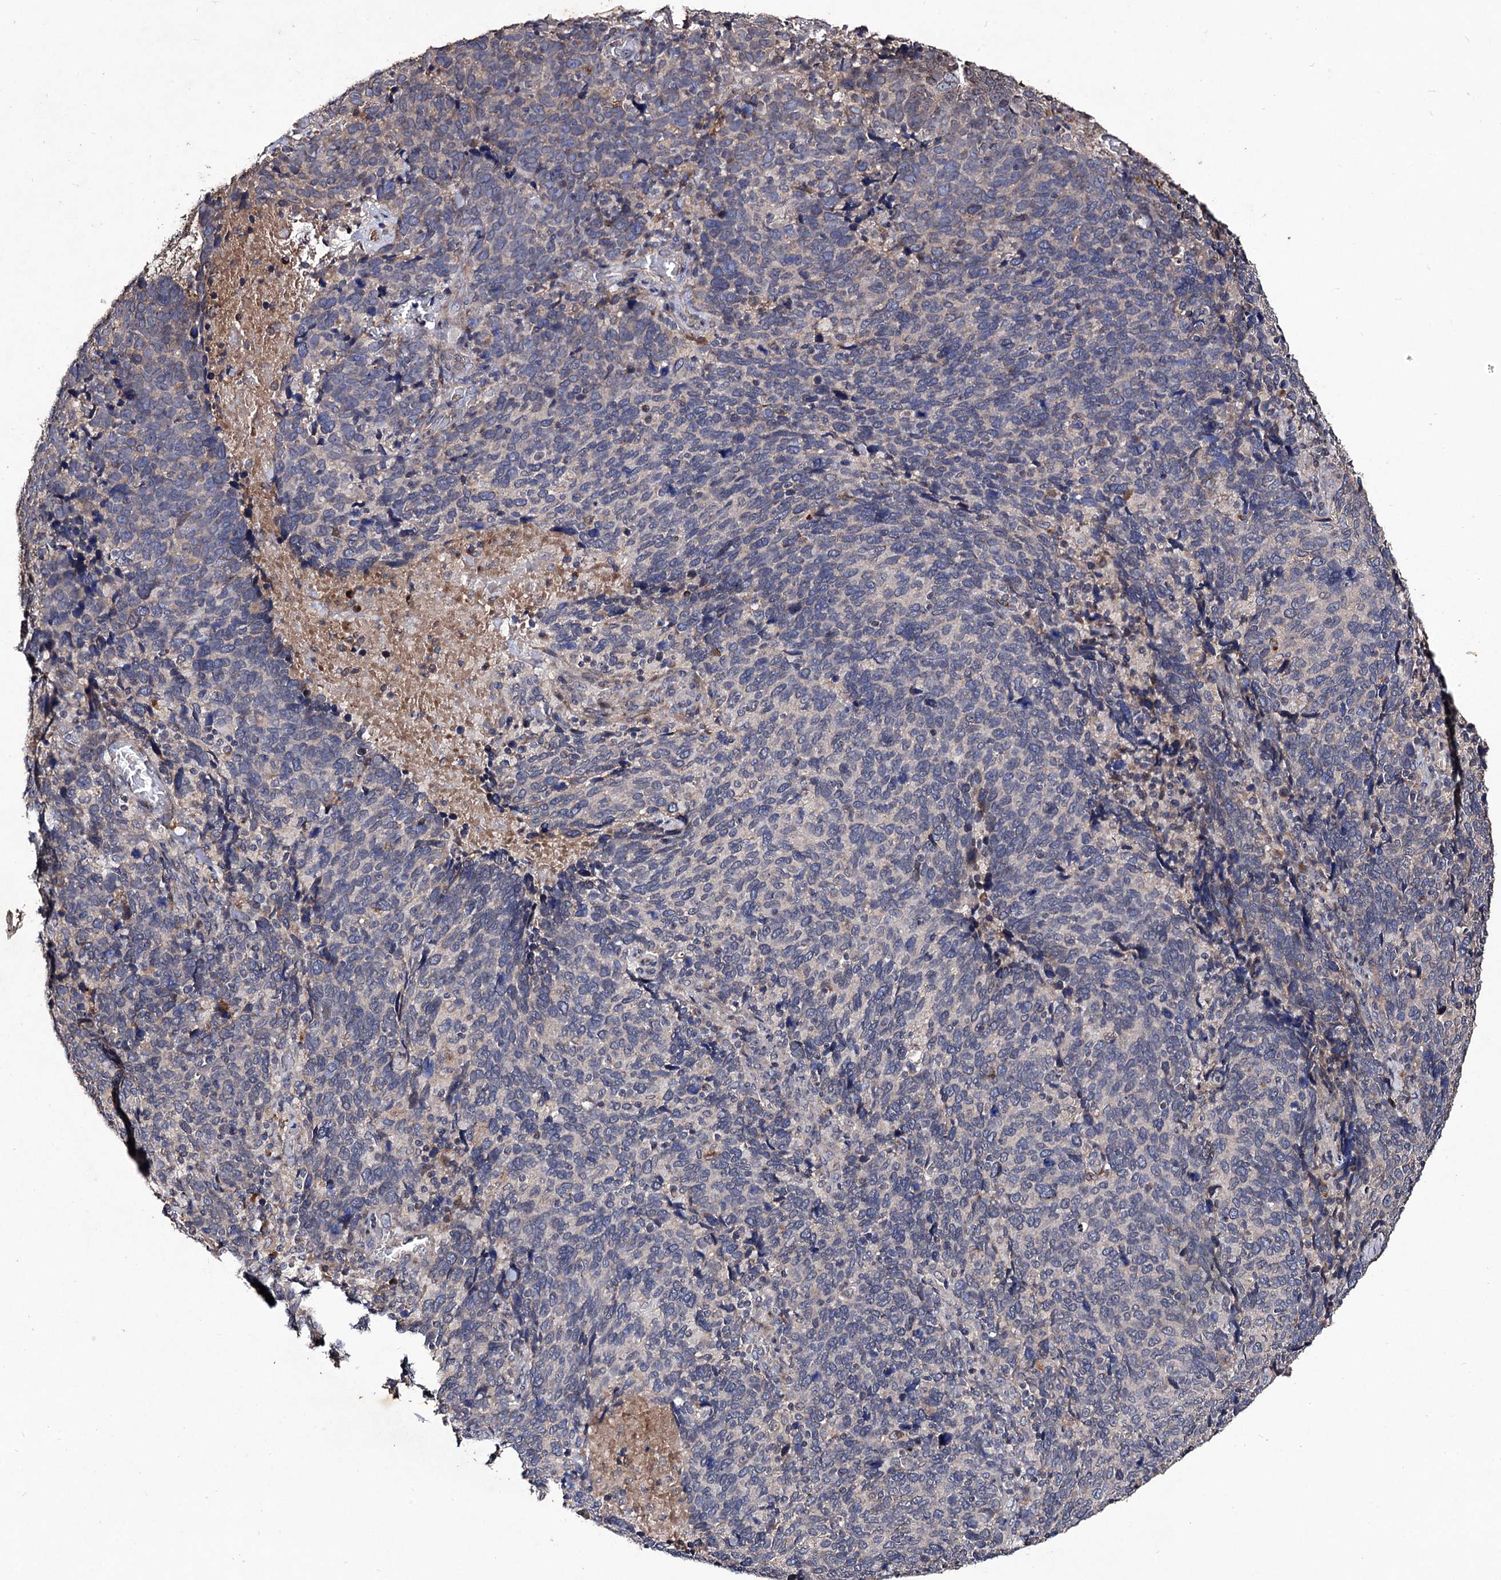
{"staining": {"intensity": "negative", "quantity": "none", "location": "none"}, "tissue": "cervical cancer", "cell_type": "Tumor cells", "image_type": "cancer", "snomed": [{"axis": "morphology", "description": "Squamous cell carcinoma, NOS"}, {"axis": "topography", "description": "Cervix"}], "caption": "An immunohistochemistry histopathology image of cervical cancer (squamous cell carcinoma) is shown. There is no staining in tumor cells of cervical cancer (squamous cell carcinoma).", "gene": "MYO1H", "patient": {"sex": "female", "age": 41}}